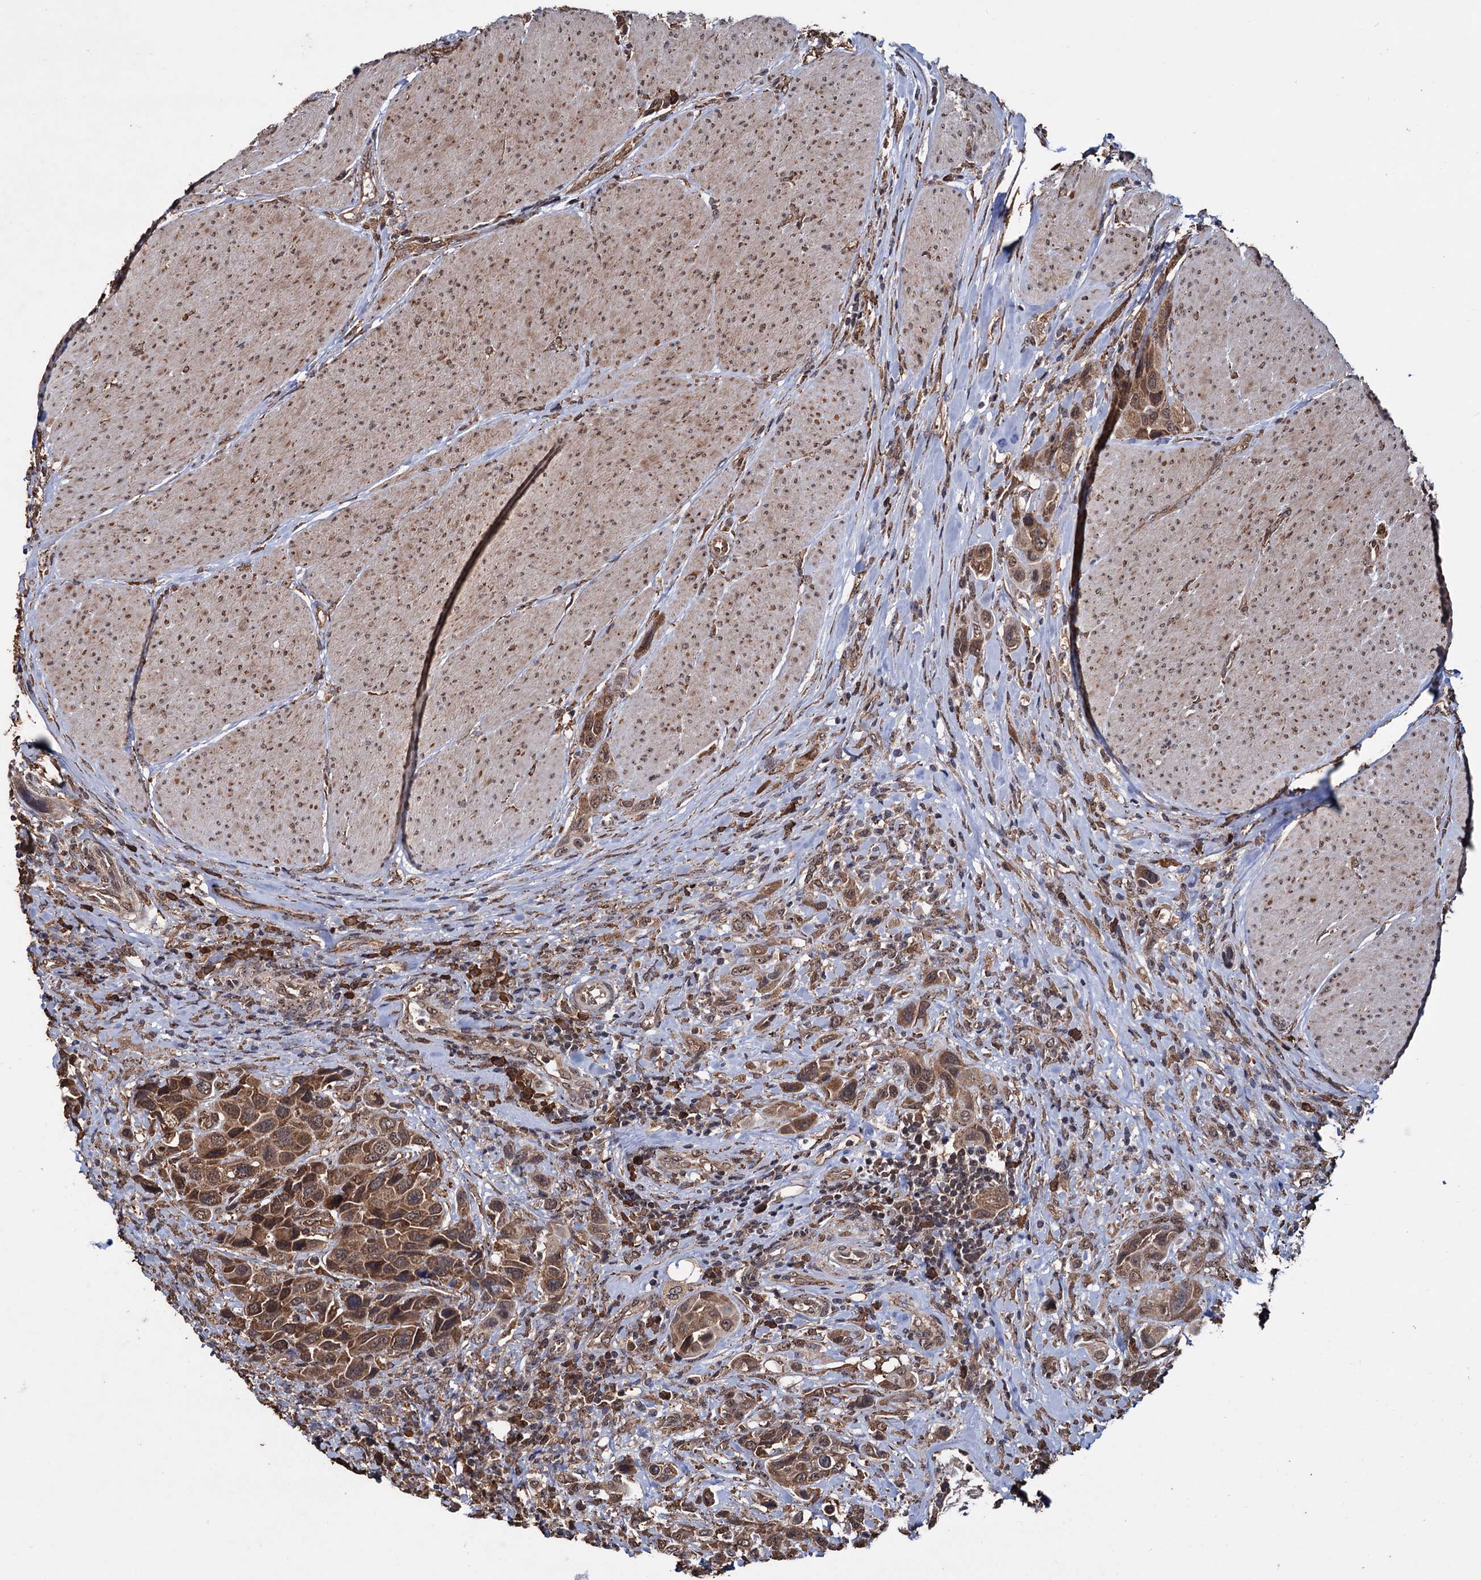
{"staining": {"intensity": "moderate", "quantity": ">75%", "location": "cytoplasmic/membranous,nuclear"}, "tissue": "urothelial cancer", "cell_type": "Tumor cells", "image_type": "cancer", "snomed": [{"axis": "morphology", "description": "Urothelial carcinoma, High grade"}, {"axis": "topography", "description": "Urinary bladder"}], "caption": "Moderate cytoplasmic/membranous and nuclear protein positivity is identified in approximately >75% of tumor cells in urothelial cancer.", "gene": "TBC1D12", "patient": {"sex": "male", "age": 50}}